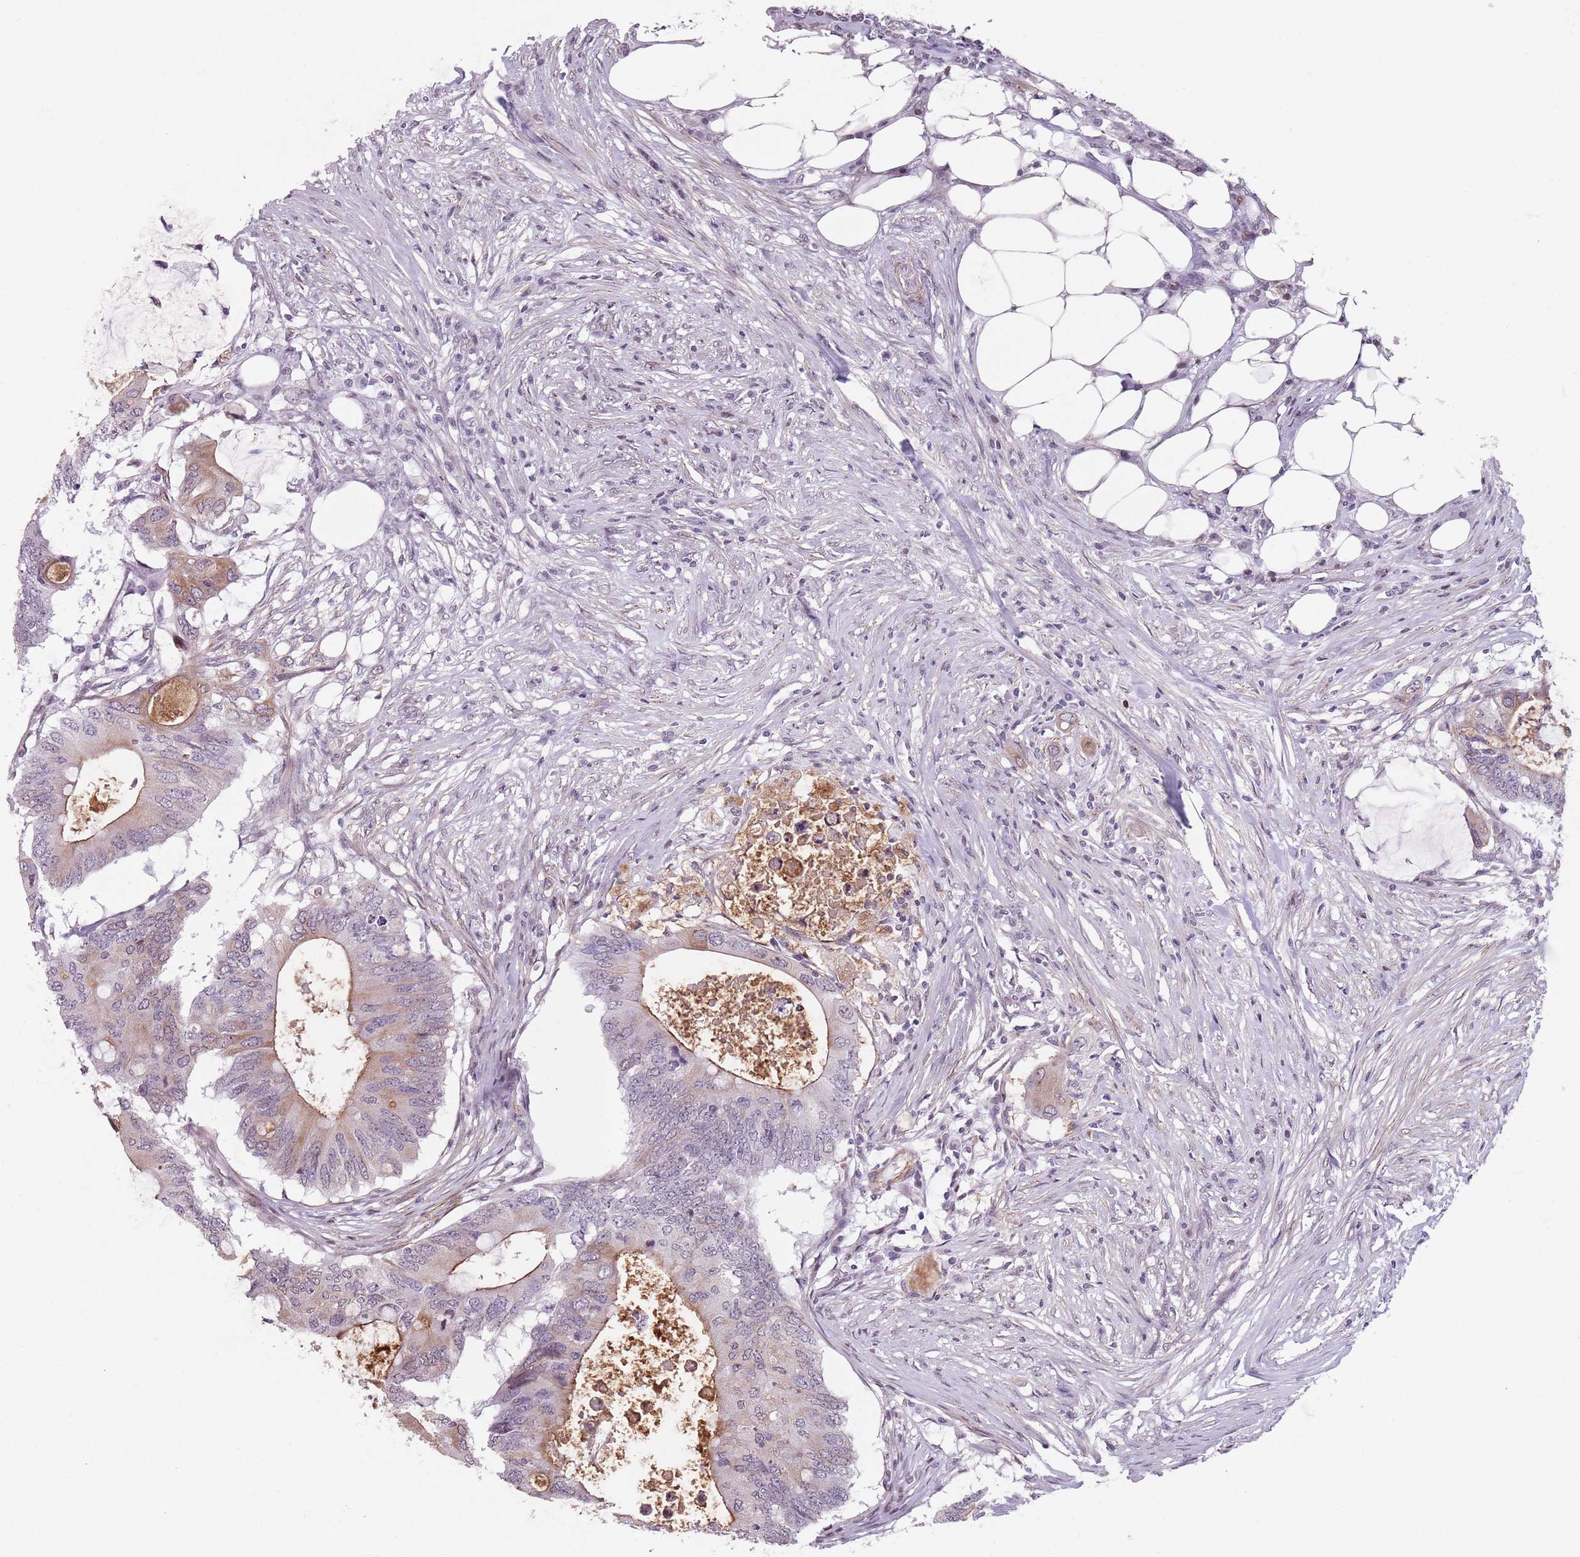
{"staining": {"intensity": "moderate", "quantity": "<25%", "location": "cytoplasmic/membranous"}, "tissue": "colorectal cancer", "cell_type": "Tumor cells", "image_type": "cancer", "snomed": [{"axis": "morphology", "description": "Adenocarcinoma, NOS"}, {"axis": "topography", "description": "Colon"}], "caption": "High-magnification brightfield microscopy of colorectal adenocarcinoma stained with DAB (brown) and counterstained with hematoxylin (blue). tumor cells exhibit moderate cytoplasmic/membranous staining is seen in about<25% of cells. The staining was performed using DAB to visualize the protein expression in brown, while the nuclei were stained in blue with hematoxylin (Magnification: 20x).", "gene": "TMC4", "patient": {"sex": "male", "age": 71}}